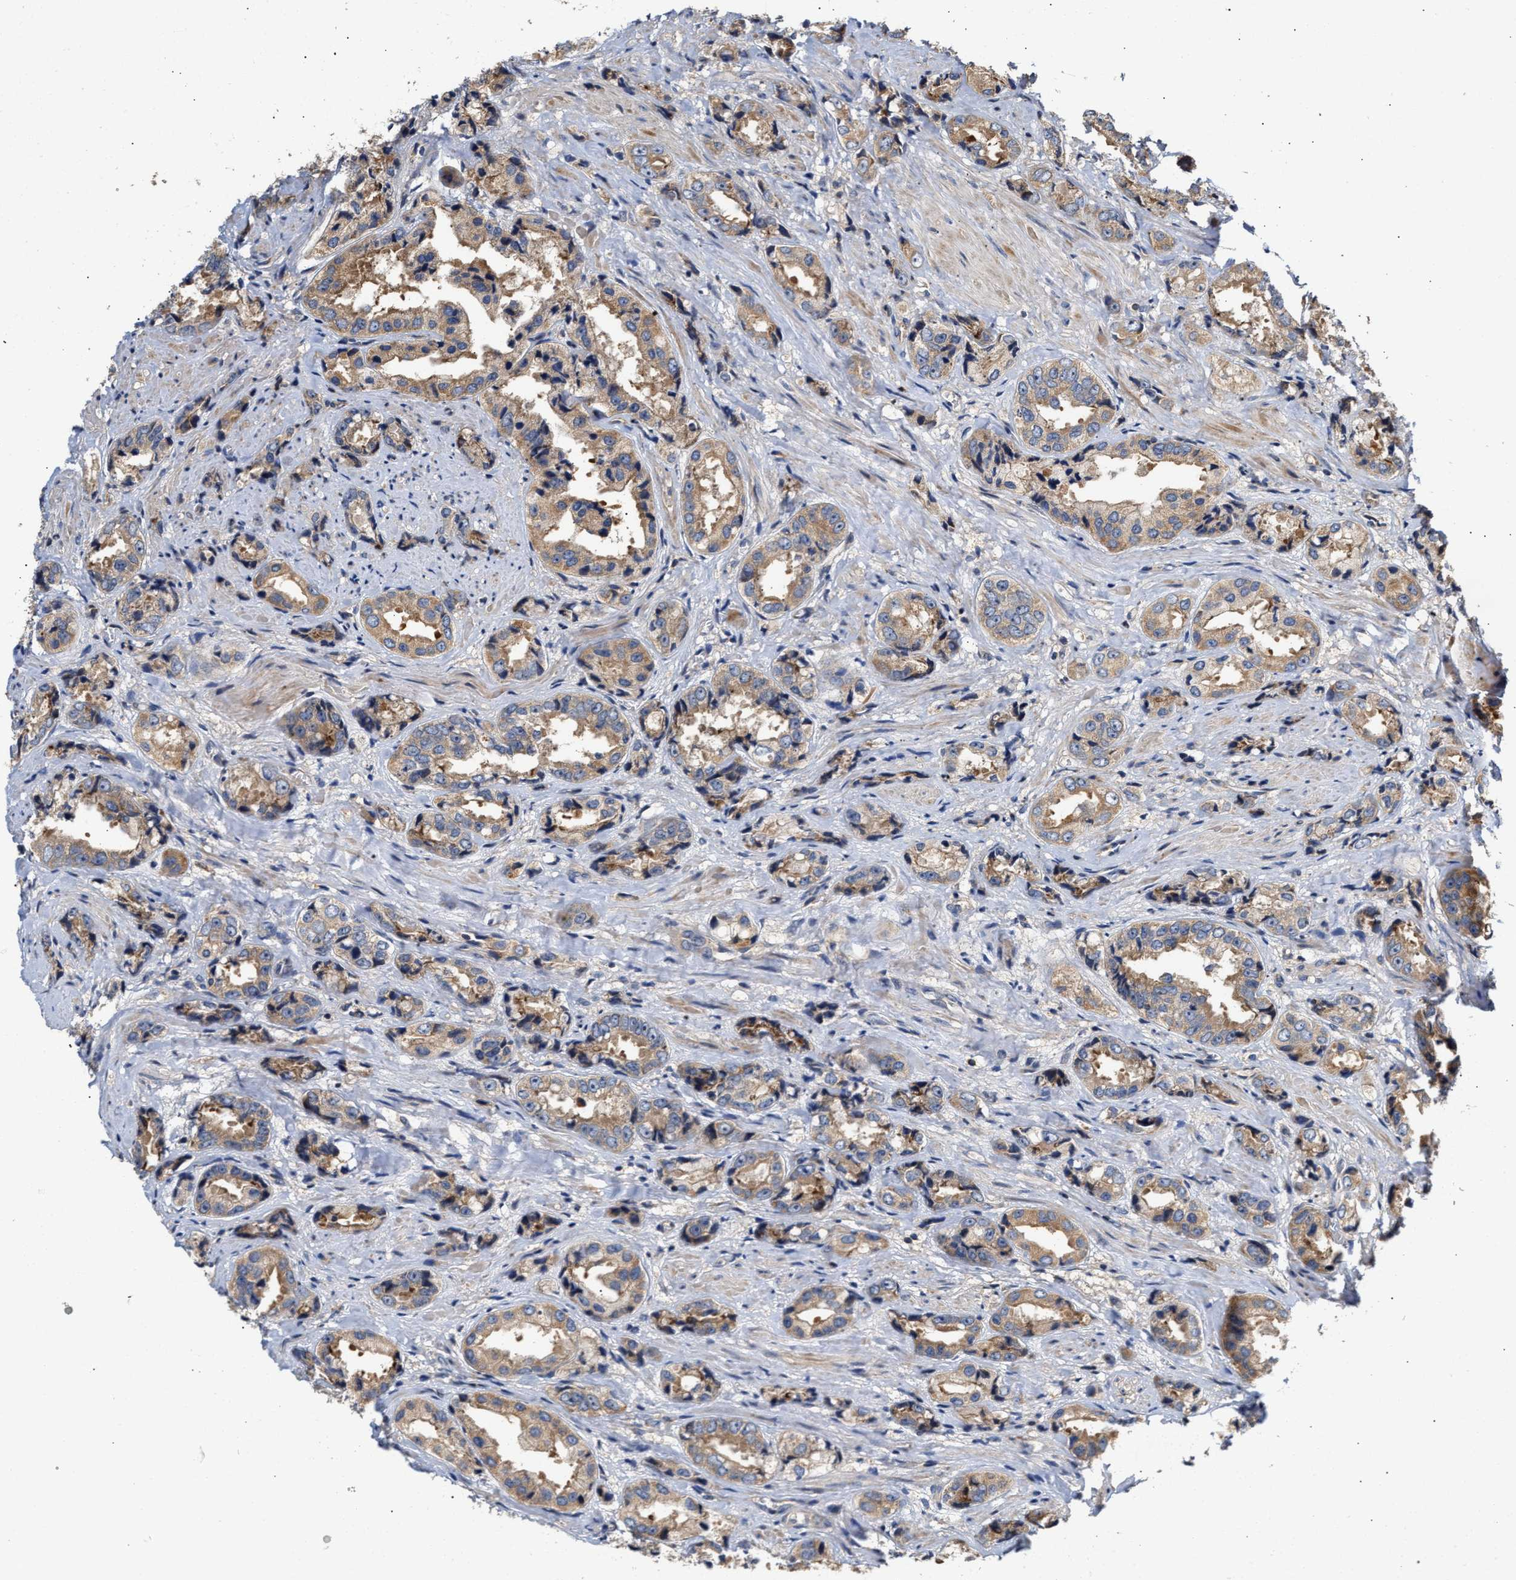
{"staining": {"intensity": "moderate", "quantity": ">75%", "location": "cytoplasmic/membranous"}, "tissue": "prostate cancer", "cell_type": "Tumor cells", "image_type": "cancer", "snomed": [{"axis": "morphology", "description": "Adenocarcinoma, High grade"}, {"axis": "topography", "description": "Prostate"}], "caption": "Brown immunohistochemical staining in prostate cancer shows moderate cytoplasmic/membranous expression in about >75% of tumor cells.", "gene": "CLIP2", "patient": {"sex": "male", "age": 61}}